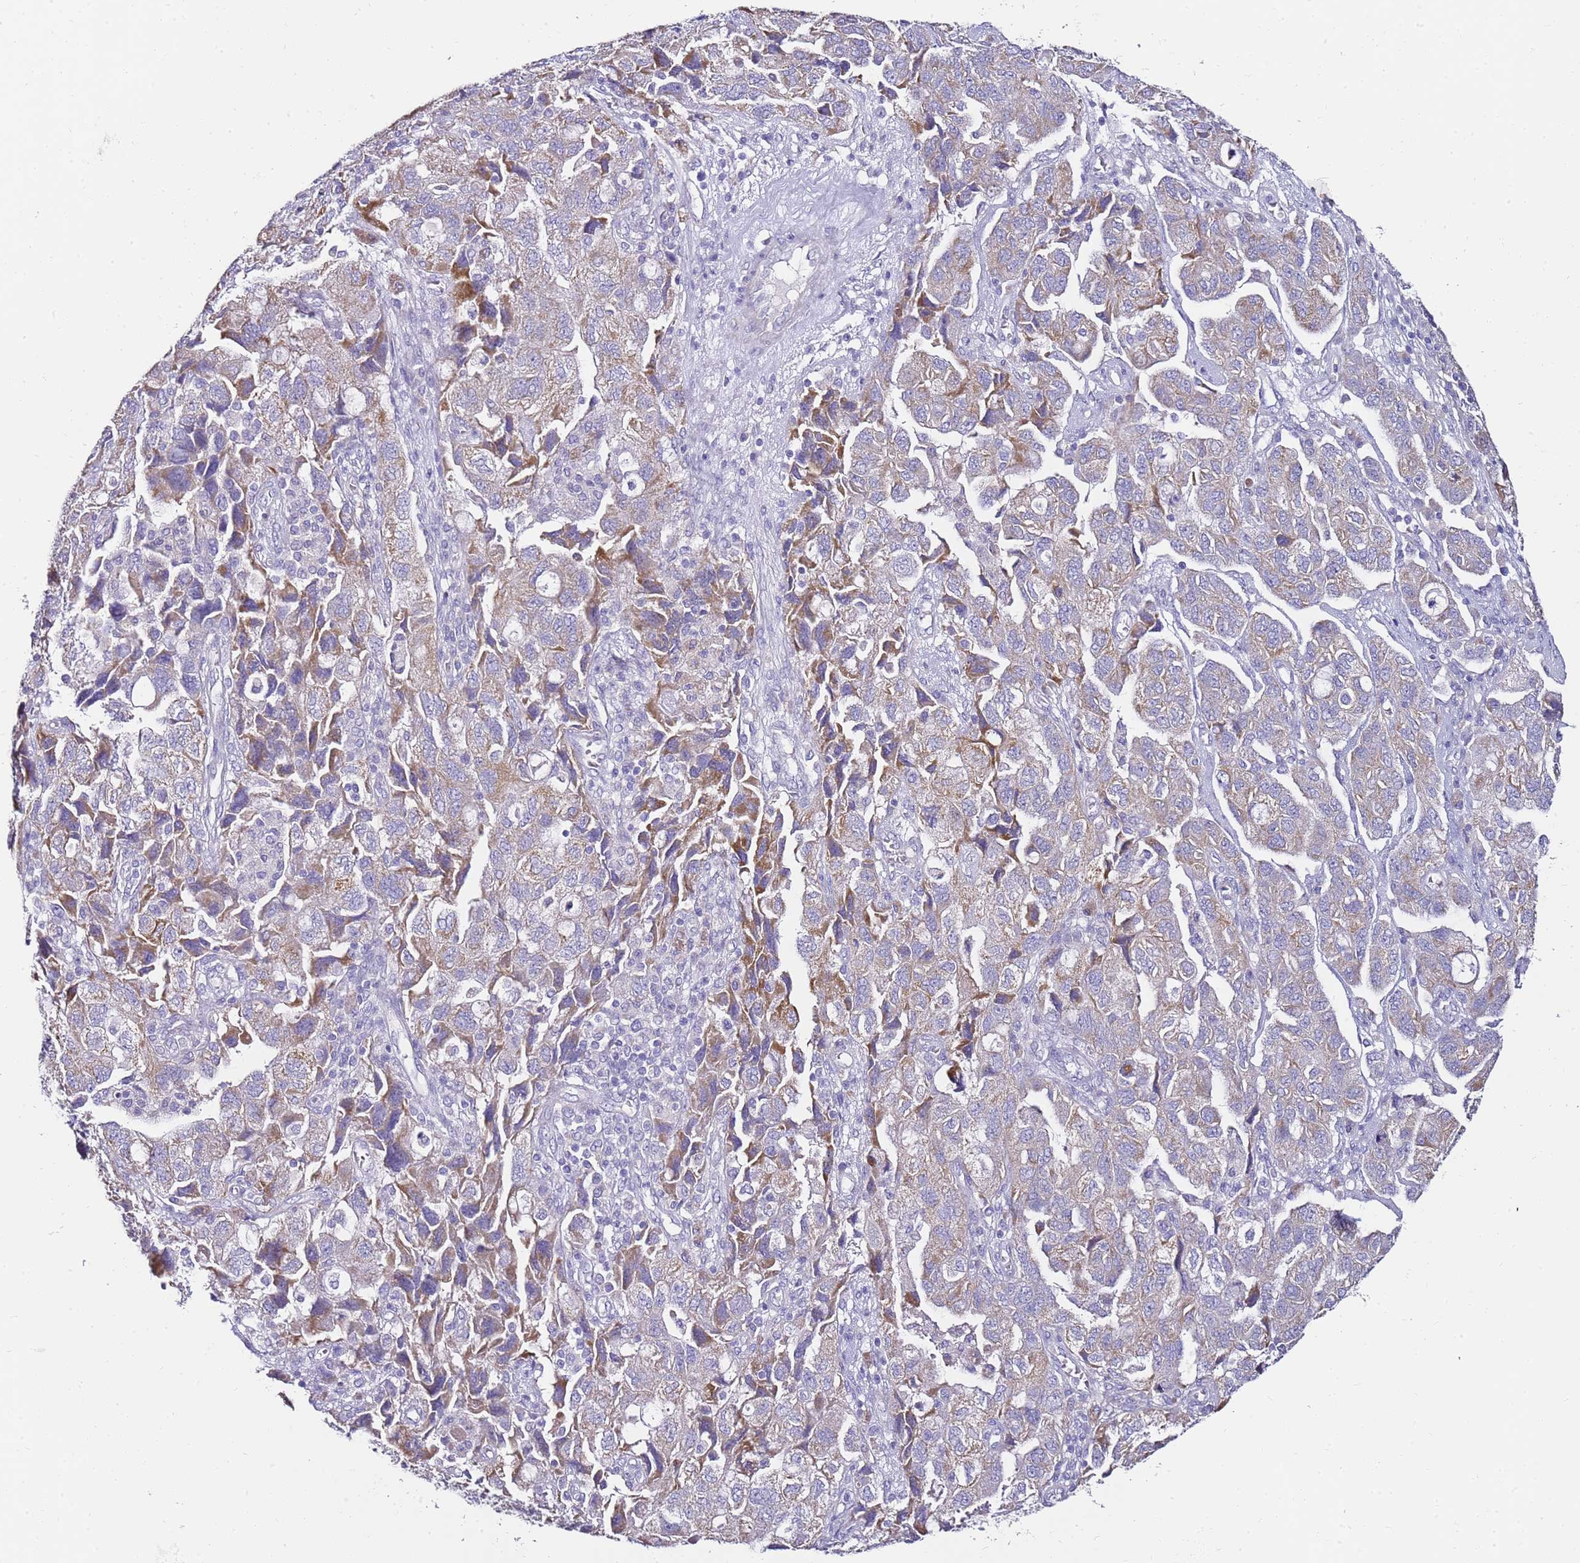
{"staining": {"intensity": "moderate", "quantity": "25%-75%", "location": "cytoplasmic/membranous"}, "tissue": "ovarian cancer", "cell_type": "Tumor cells", "image_type": "cancer", "snomed": [{"axis": "morphology", "description": "Carcinoma, NOS"}, {"axis": "morphology", "description": "Cystadenocarcinoma, serous, NOS"}, {"axis": "topography", "description": "Ovary"}], "caption": "This is a micrograph of immunohistochemistry (IHC) staining of ovarian cancer, which shows moderate staining in the cytoplasmic/membranous of tumor cells.", "gene": "MYBPC3", "patient": {"sex": "female", "age": 69}}